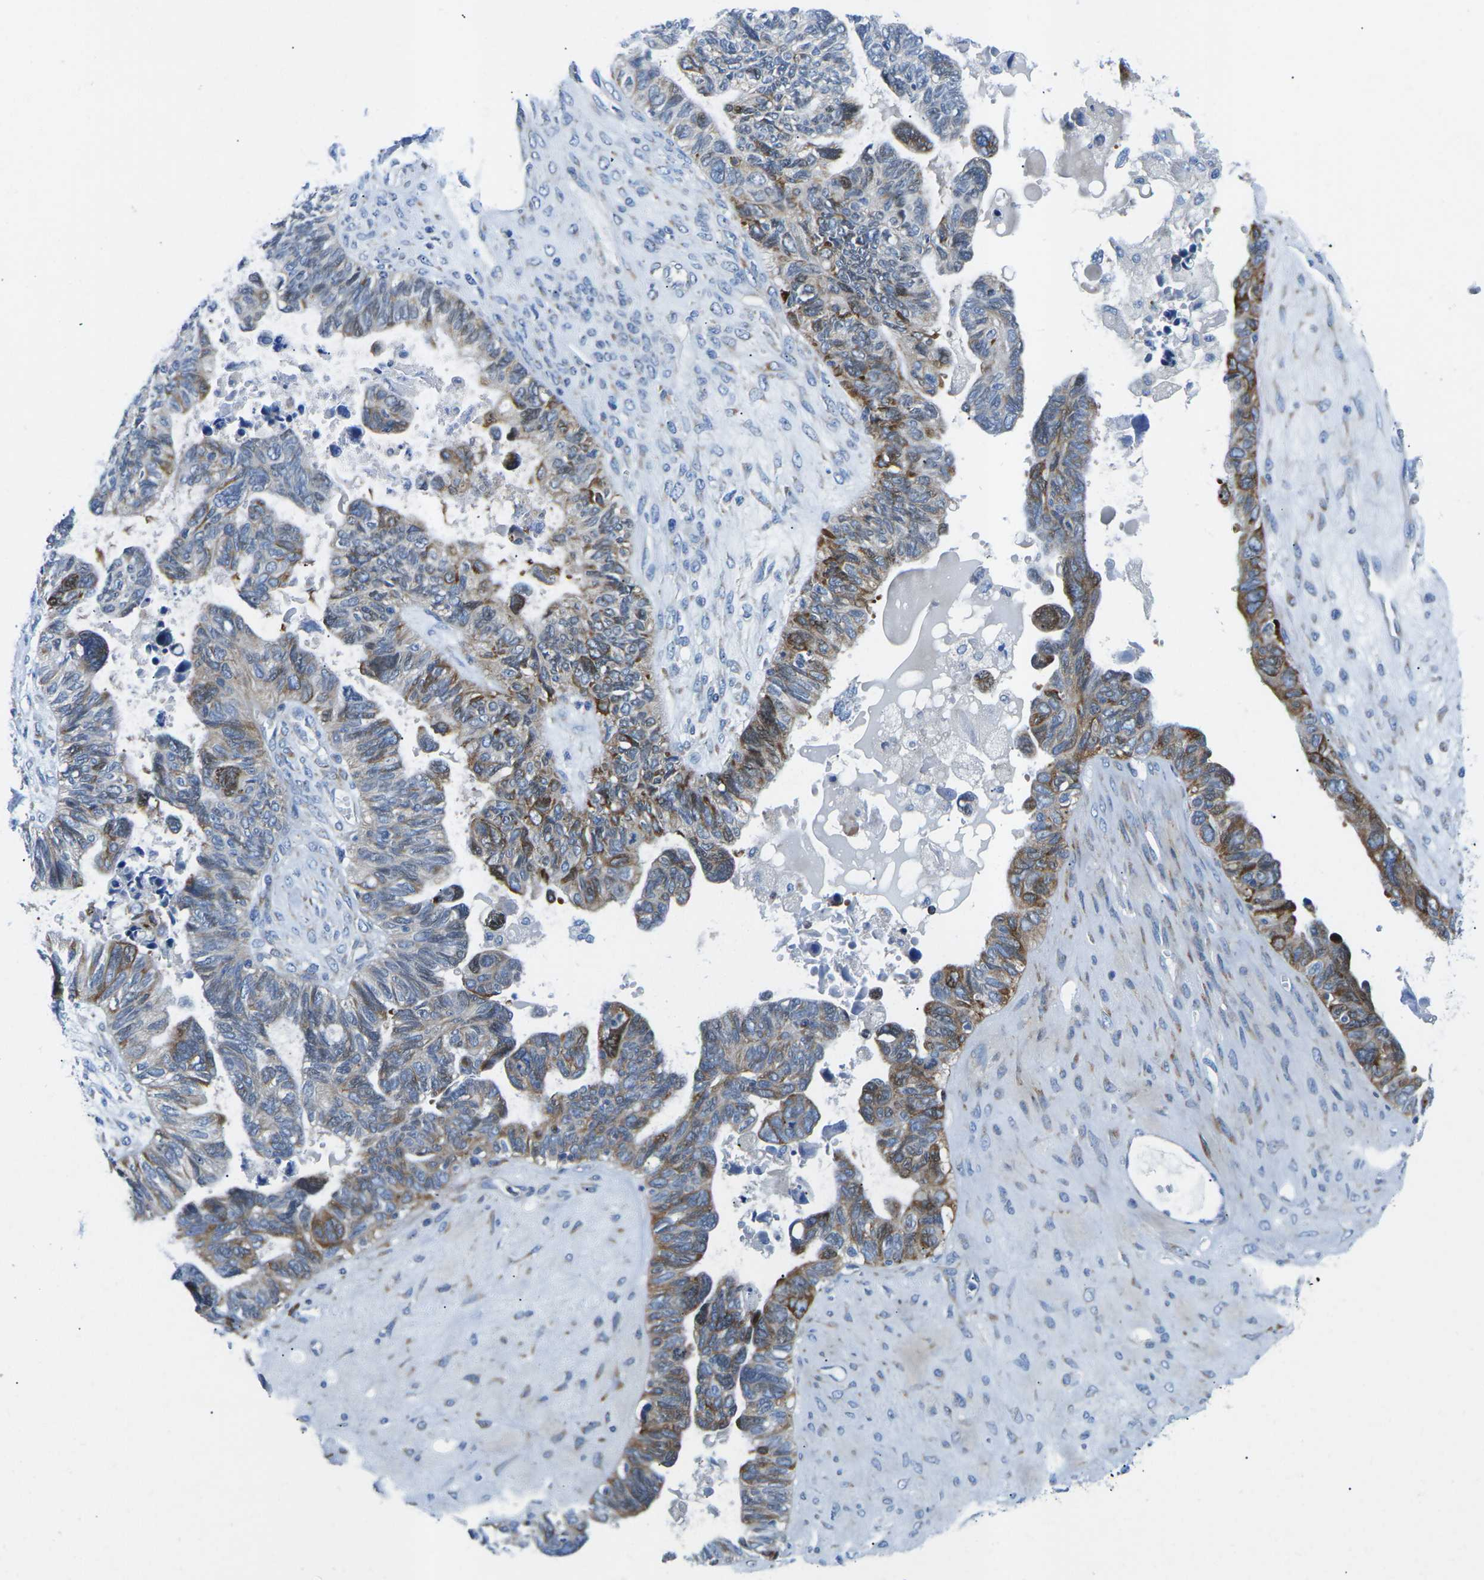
{"staining": {"intensity": "moderate", "quantity": "25%-75%", "location": "cytoplasmic/membranous"}, "tissue": "ovarian cancer", "cell_type": "Tumor cells", "image_type": "cancer", "snomed": [{"axis": "morphology", "description": "Cystadenocarcinoma, serous, NOS"}, {"axis": "topography", "description": "Ovary"}], "caption": "Human ovarian serous cystadenocarcinoma stained with a protein marker exhibits moderate staining in tumor cells.", "gene": "MC4R", "patient": {"sex": "female", "age": 79}}